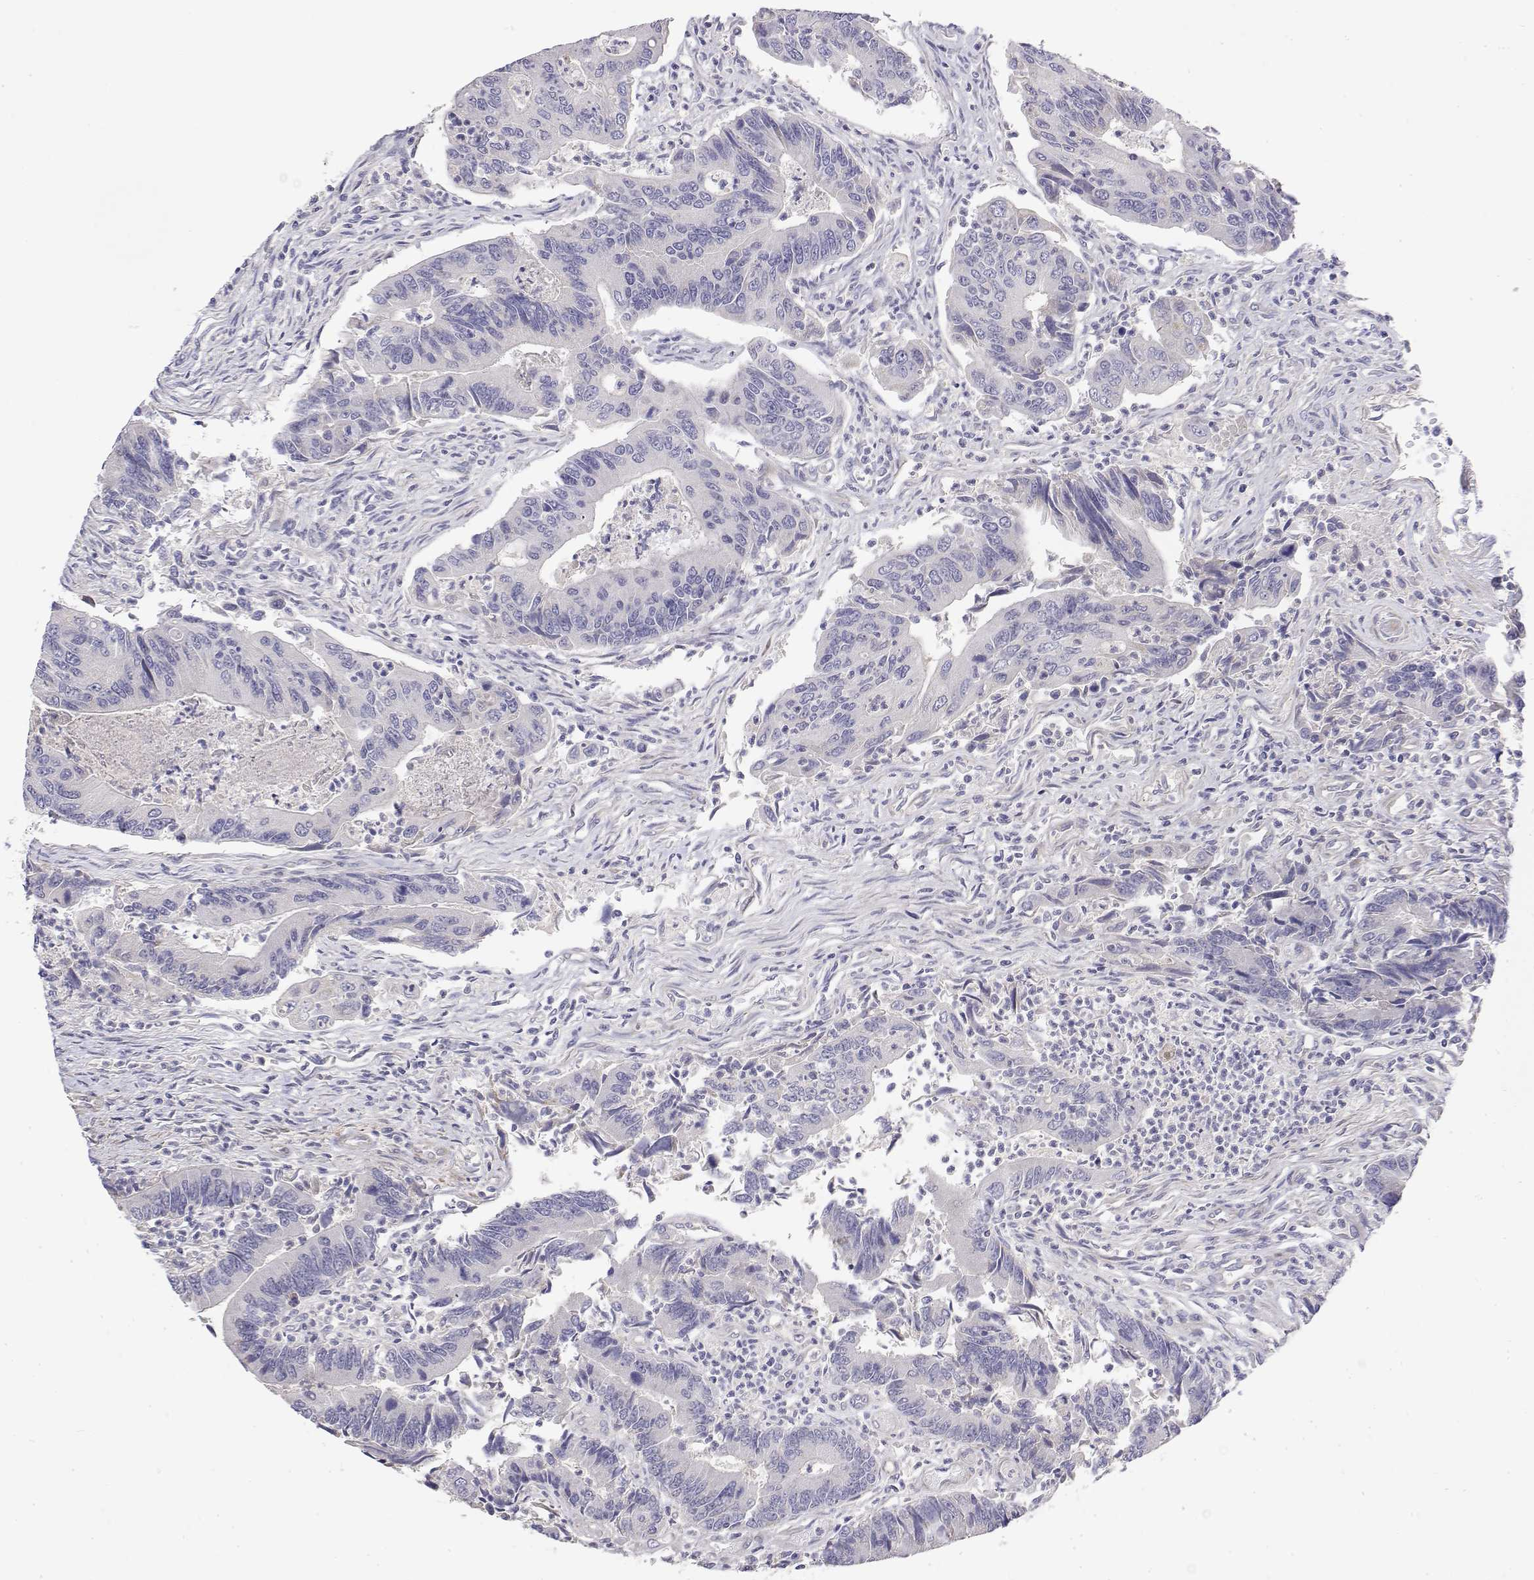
{"staining": {"intensity": "negative", "quantity": "none", "location": "none"}, "tissue": "colorectal cancer", "cell_type": "Tumor cells", "image_type": "cancer", "snomed": [{"axis": "morphology", "description": "Adenocarcinoma, NOS"}, {"axis": "topography", "description": "Colon"}], "caption": "Colorectal cancer (adenocarcinoma) was stained to show a protein in brown. There is no significant expression in tumor cells.", "gene": "GGACT", "patient": {"sex": "female", "age": 67}}